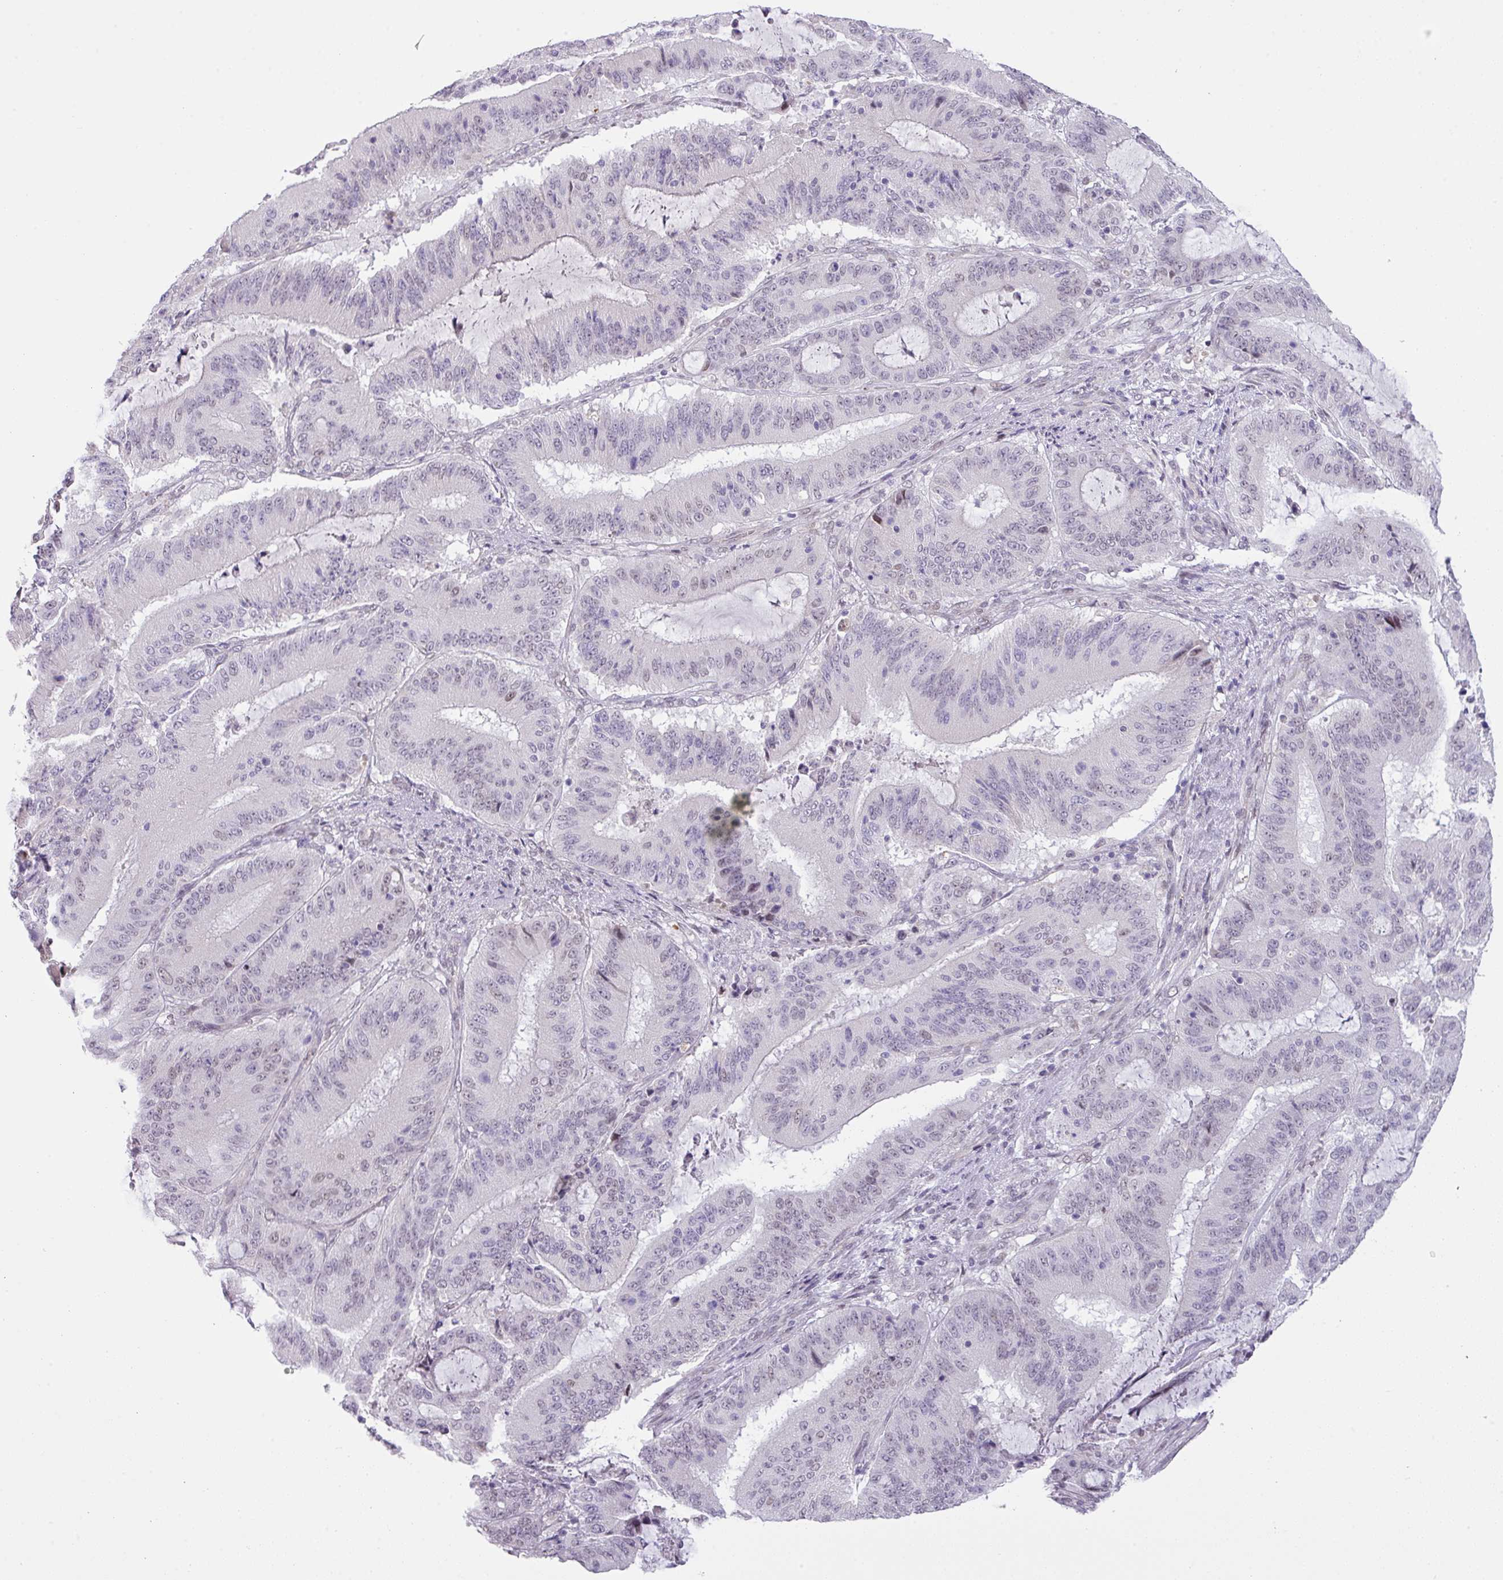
{"staining": {"intensity": "weak", "quantity": "25%-75%", "location": "nuclear"}, "tissue": "liver cancer", "cell_type": "Tumor cells", "image_type": "cancer", "snomed": [{"axis": "morphology", "description": "Normal tissue, NOS"}, {"axis": "morphology", "description": "Cholangiocarcinoma"}, {"axis": "topography", "description": "Liver"}, {"axis": "topography", "description": "Peripheral nerve tissue"}], "caption": "Immunohistochemistry (IHC) of human liver cholangiocarcinoma demonstrates low levels of weak nuclear staining in about 25%-75% of tumor cells.", "gene": "ANKRD13B", "patient": {"sex": "female", "age": 73}}